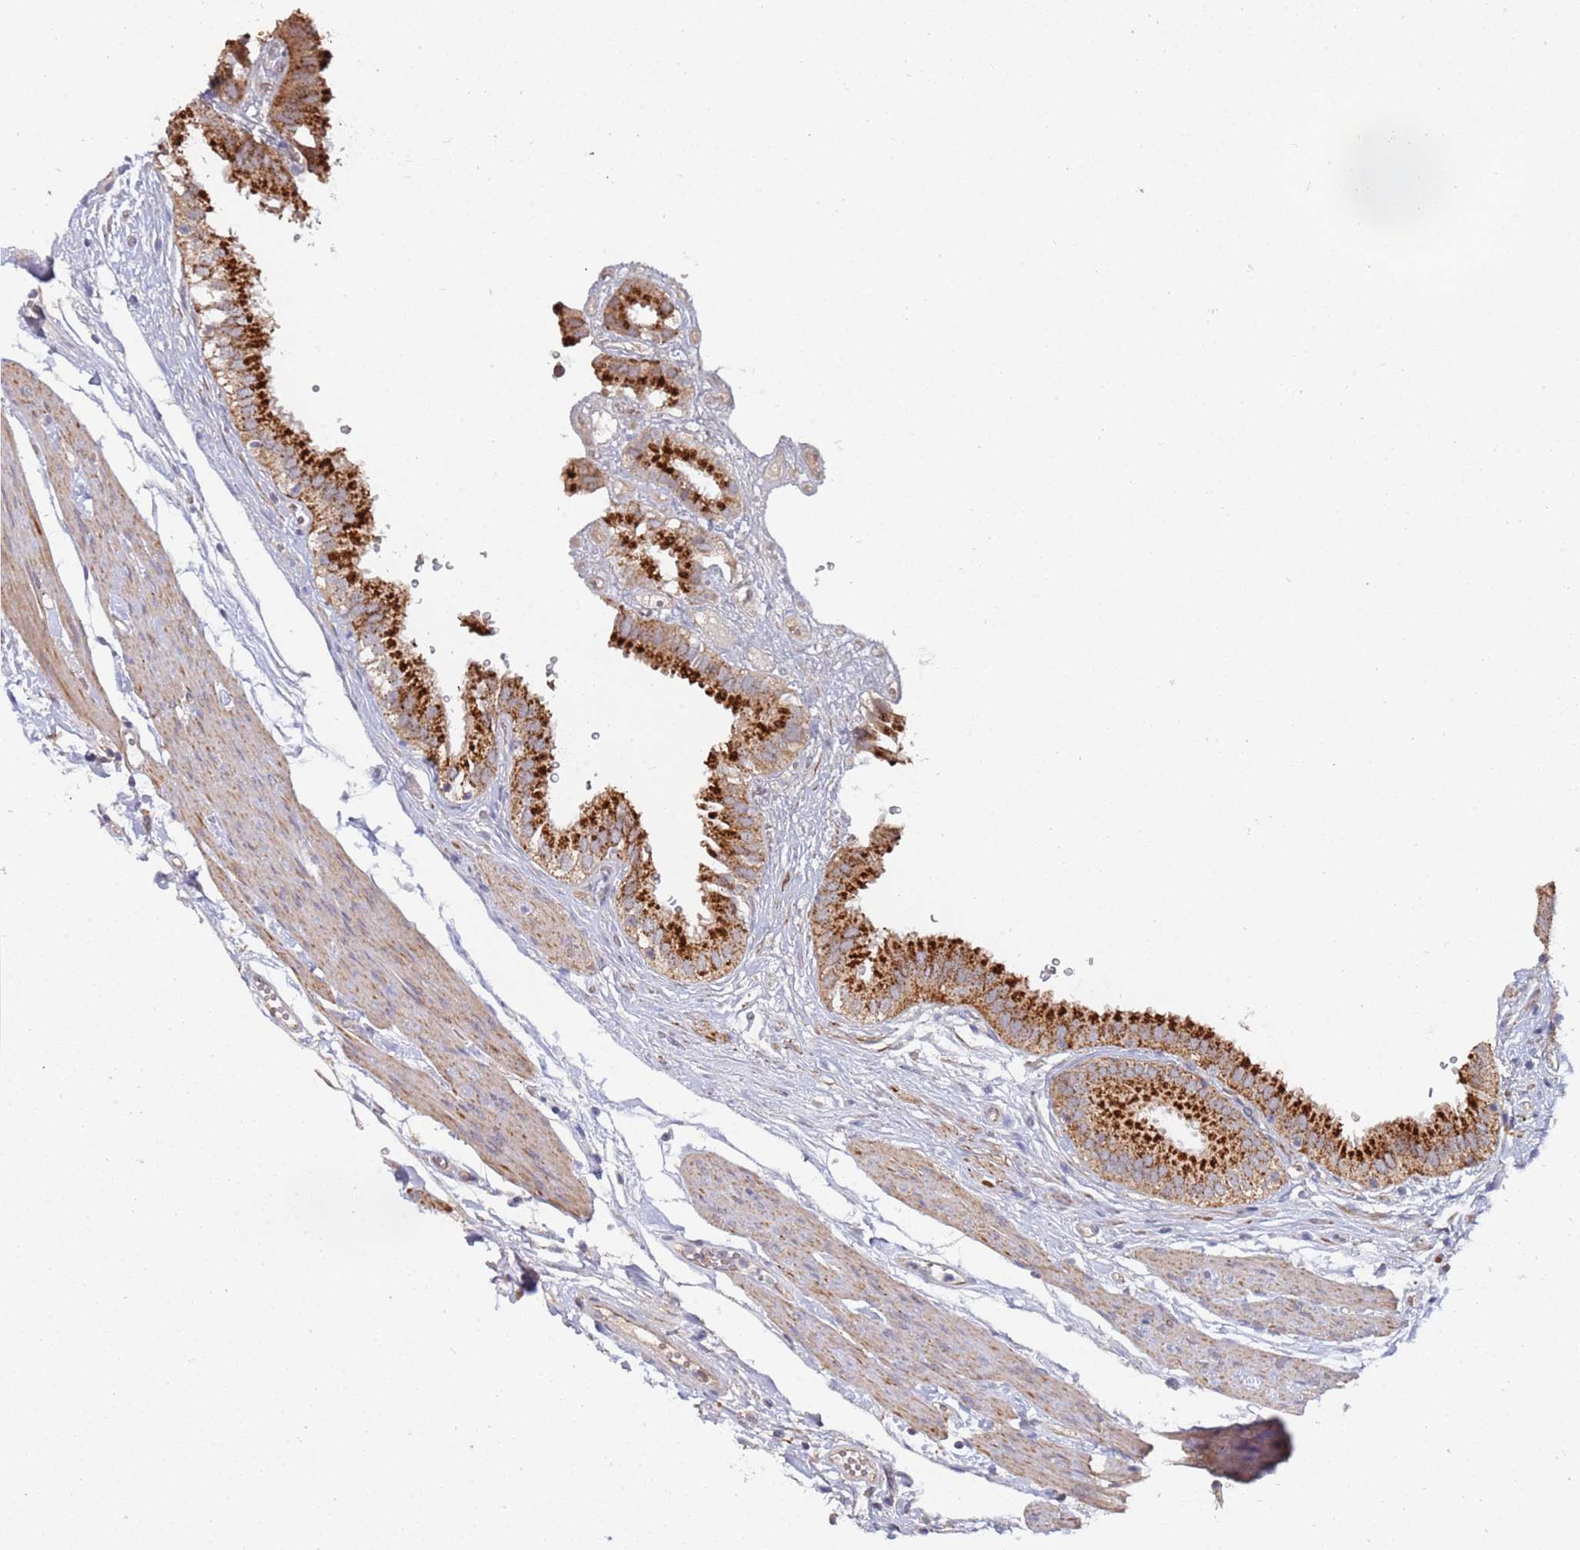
{"staining": {"intensity": "strong", "quantity": "25%-75%", "location": "cytoplasmic/membranous"}, "tissue": "gallbladder", "cell_type": "Glandular cells", "image_type": "normal", "snomed": [{"axis": "morphology", "description": "Normal tissue, NOS"}, {"axis": "topography", "description": "Gallbladder"}], "caption": "Glandular cells reveal high levels of strong cytoplasmic/membranous positivity in about 25%-75% of cells in unremarkable gallbladder. The staining was performed using DAB, with brown indicating positive protein expression. Nuclei are stained blue with hematoxylin.", "gene": "ABCB6", "patient": {"sex": "female", "age": 61}}